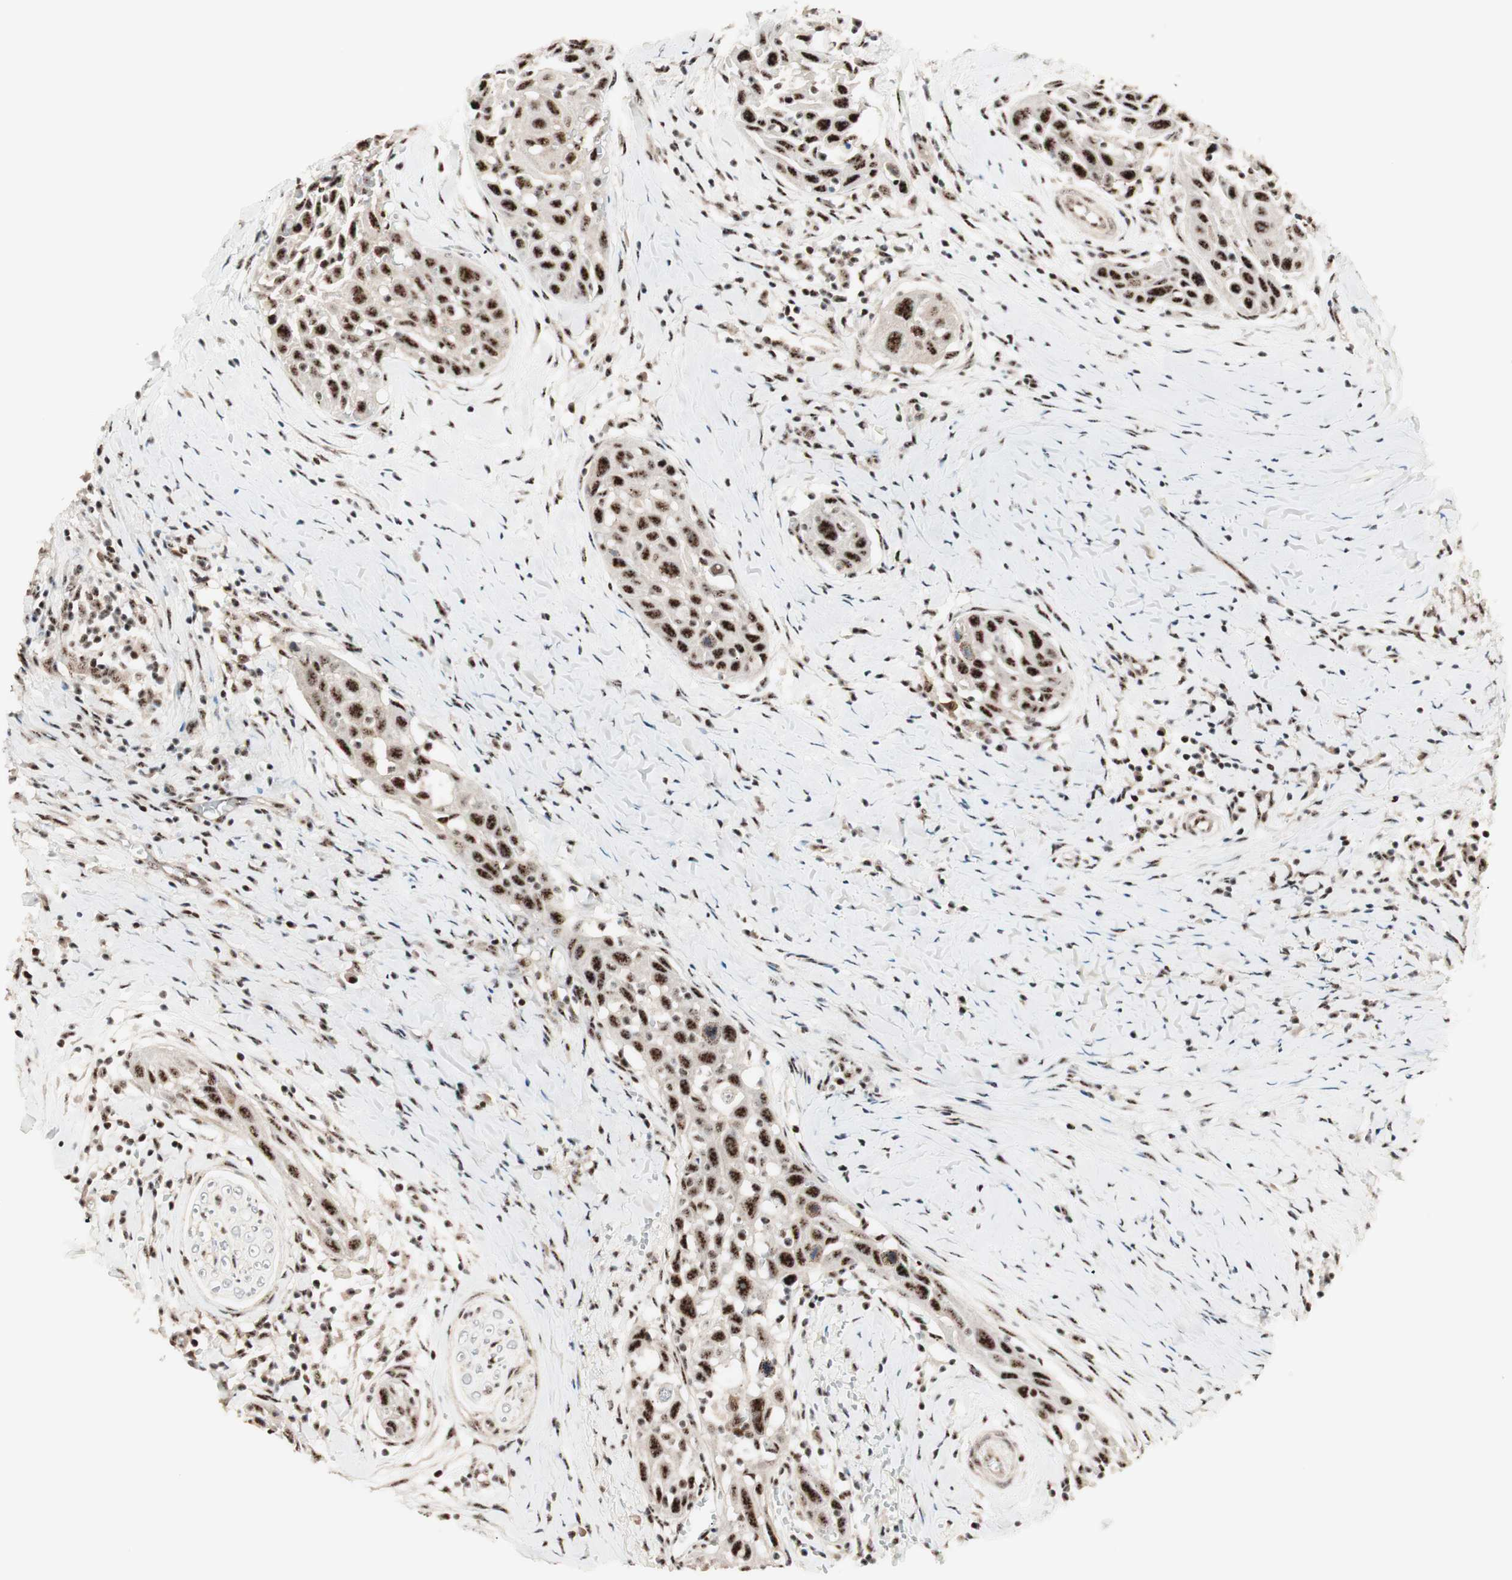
{"staining": {"intensity": "strong", "quantity": ">75%", "location": "nuclear"}, "tissue": "head and neck cancer", "cell_type": "Tumor cells", "image_type": "cancer", "snomed": [{"axis": "morphology", "description": "Normal tissue, NOS"}, {"axis": "morphology", "description": "Squamous cell carcinoma, NOS"}, {"axis": "topography", "description": "Oral tissue"}, {"axis": "topography", "description": "Head-Neck"}], "caption": "High-power microscopy captured an immunohistochemistry (IHC) photomicrograph of head and neck squamous cell carcinoma, revealing strong nuclear positivity in approximately >75% of tumor cells. Using DAB (3,3'-diaminobenzidine) (brown) and hematoxylin (blue) stains, captured at high magnification using brightfield microscopy.", "gene": "NR5A2", "patient": {"sex": "female", "age": 50}}